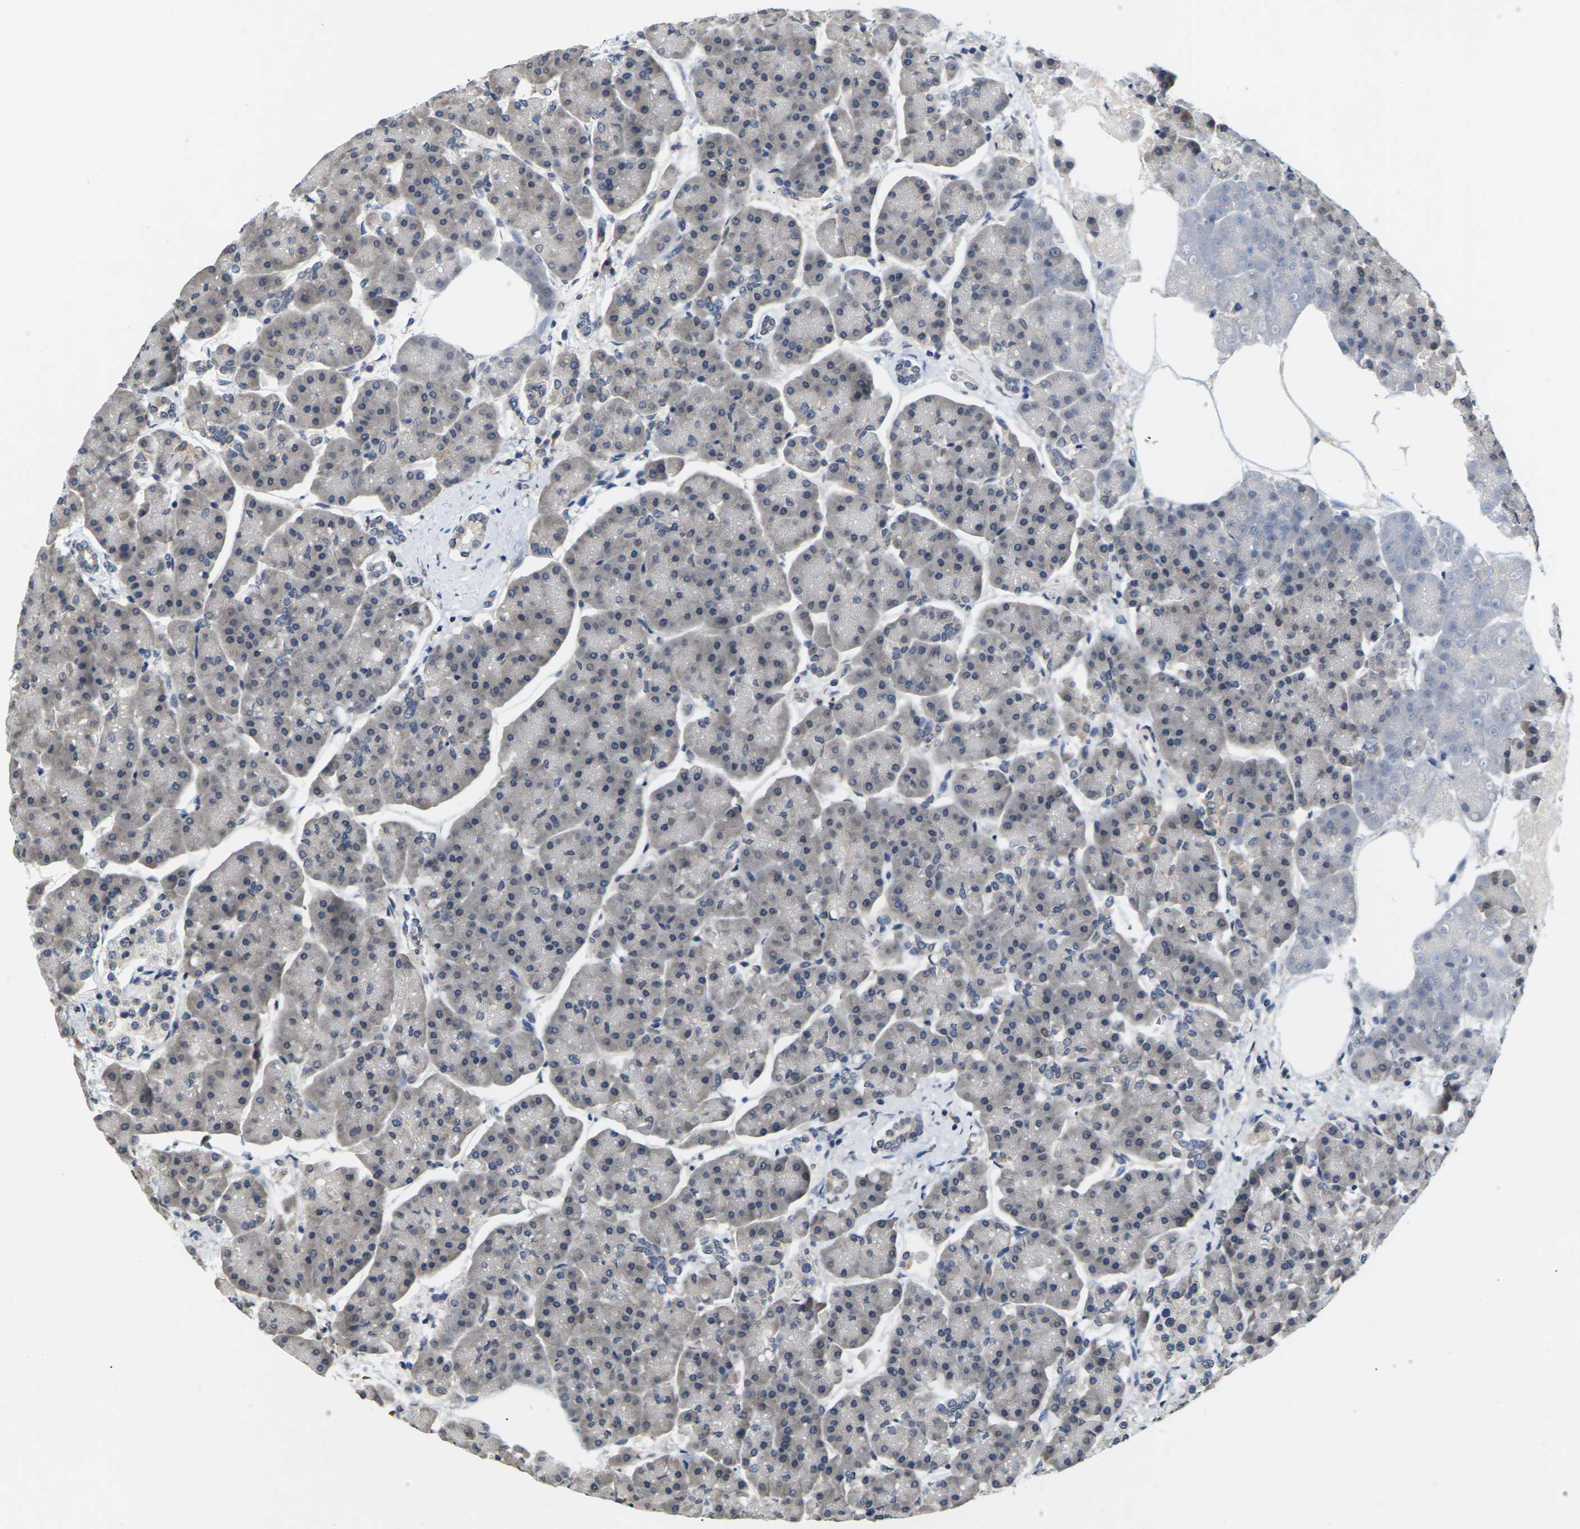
{"staining": {"intensity": "negative", "quantity": "none", "location": "none"}, "tissue": "pancreas", "cell_type": "Exocrine glandular cells", "image_type": "normal", "snomed": [{"axis": "morphology", "description": "Normal tissue, NOS"}, {"axis": "topography", "description": "Pancreas"}], "caption": "Immunohistochemistry photomicrograph of benign human pancreas stained for a protein (brown), which exhibits no staining in exocrine glandular cells. (DAB (3,3'-diaminobenzidine) immunohistochemistry, high magnification).", "gene": "SLC2A2", "patient": {"sex": "female", "age": 70}}